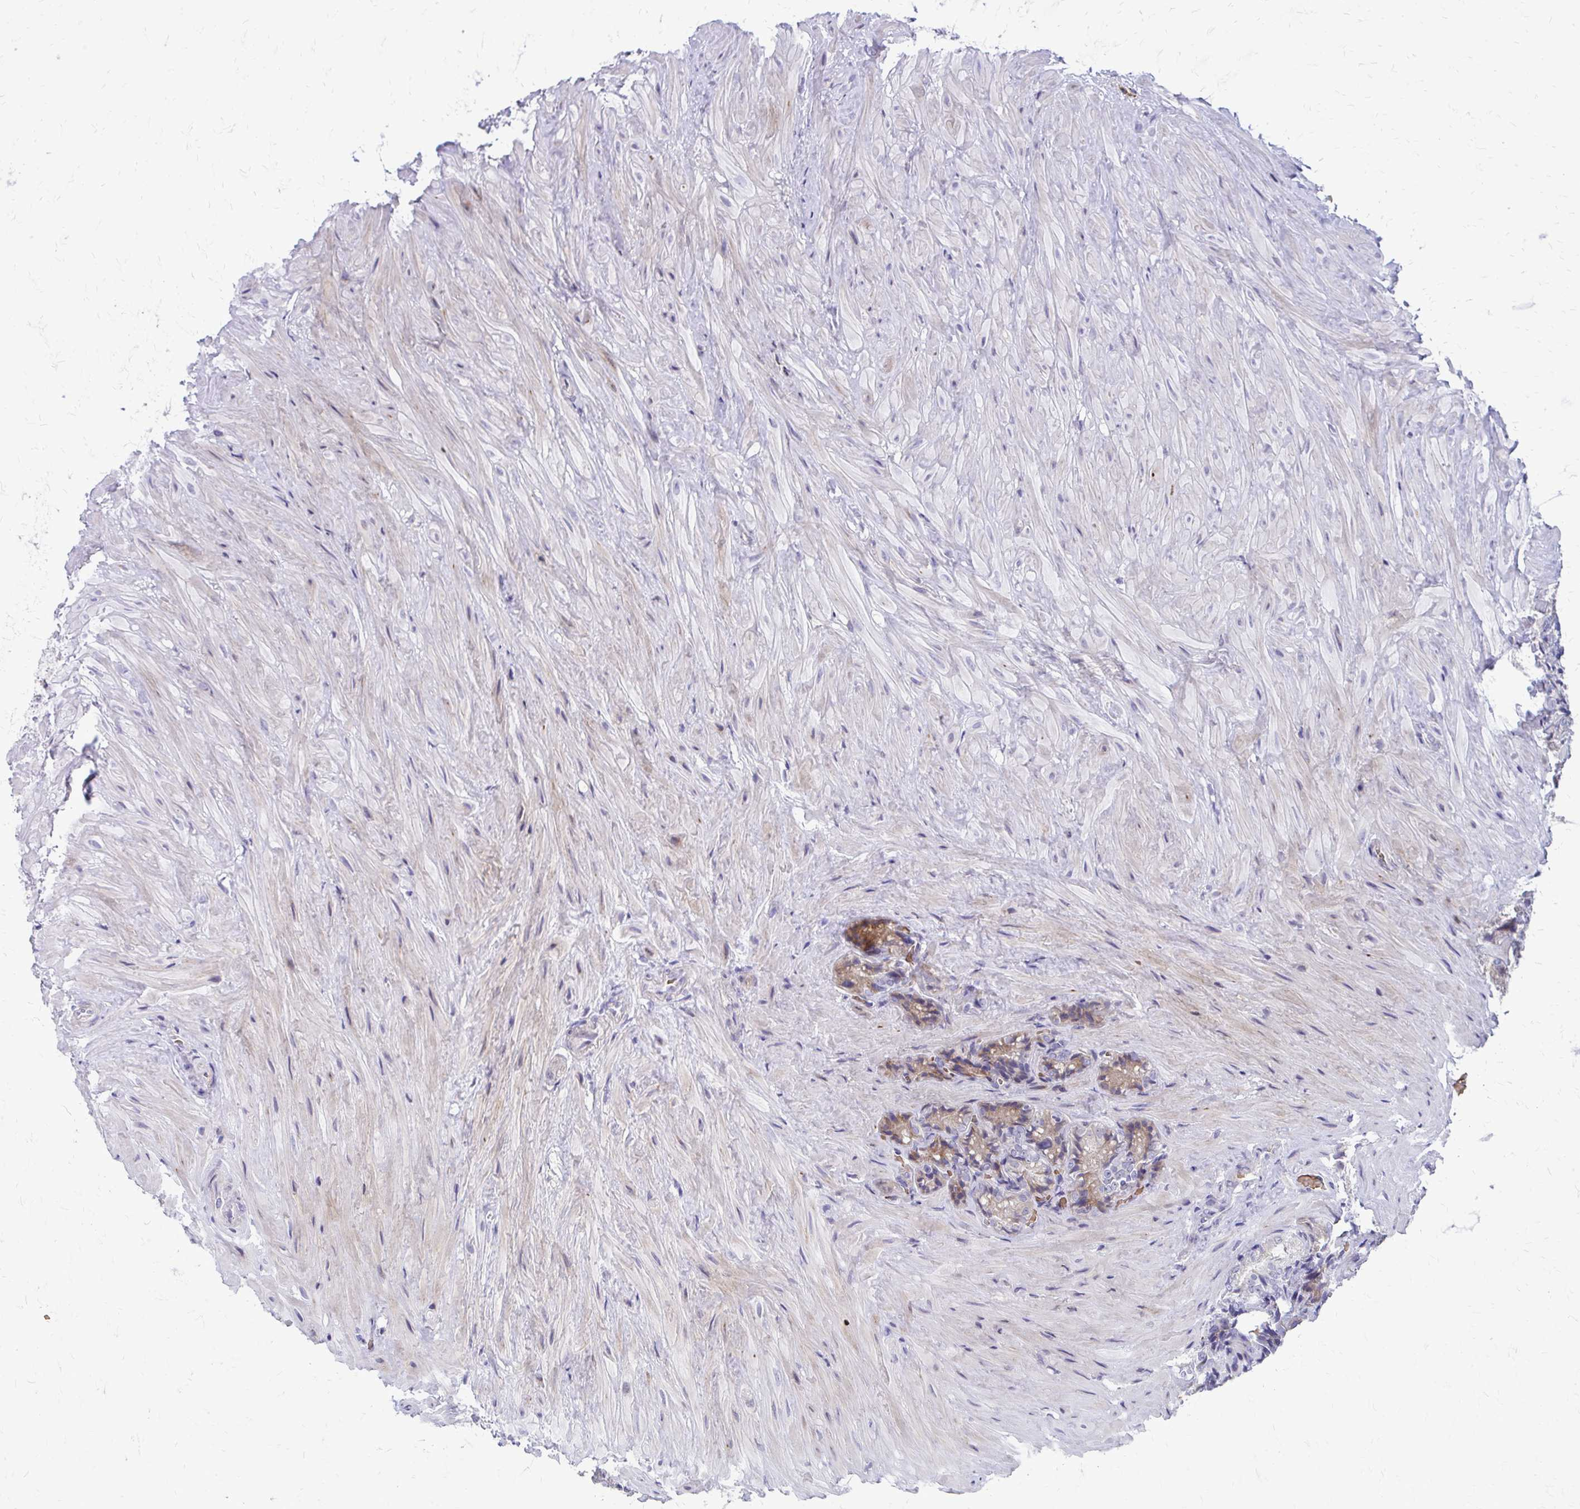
{"staining": {"intensity": "weak", "quantity": "25%-75%", "location": "cytoplasmic/membranous"}, "tissue": "seminal vesicle", "cell_type": "Glandular cells", "image_type": "normal", "snomed": [{"axis": "morphology", "description": "Normal tissue, NOS"}, {"axis": "topography", "description": "Seminal veicle"}], "caption": "Protein analysis of unremarkable seminal vesicle demonstrates weak cytoplasmic/membranous positivity in approximately 25%-75% of glandular cells.", "gene": "FUNDC2", "patient": {"sex": "male", "age": 68}}